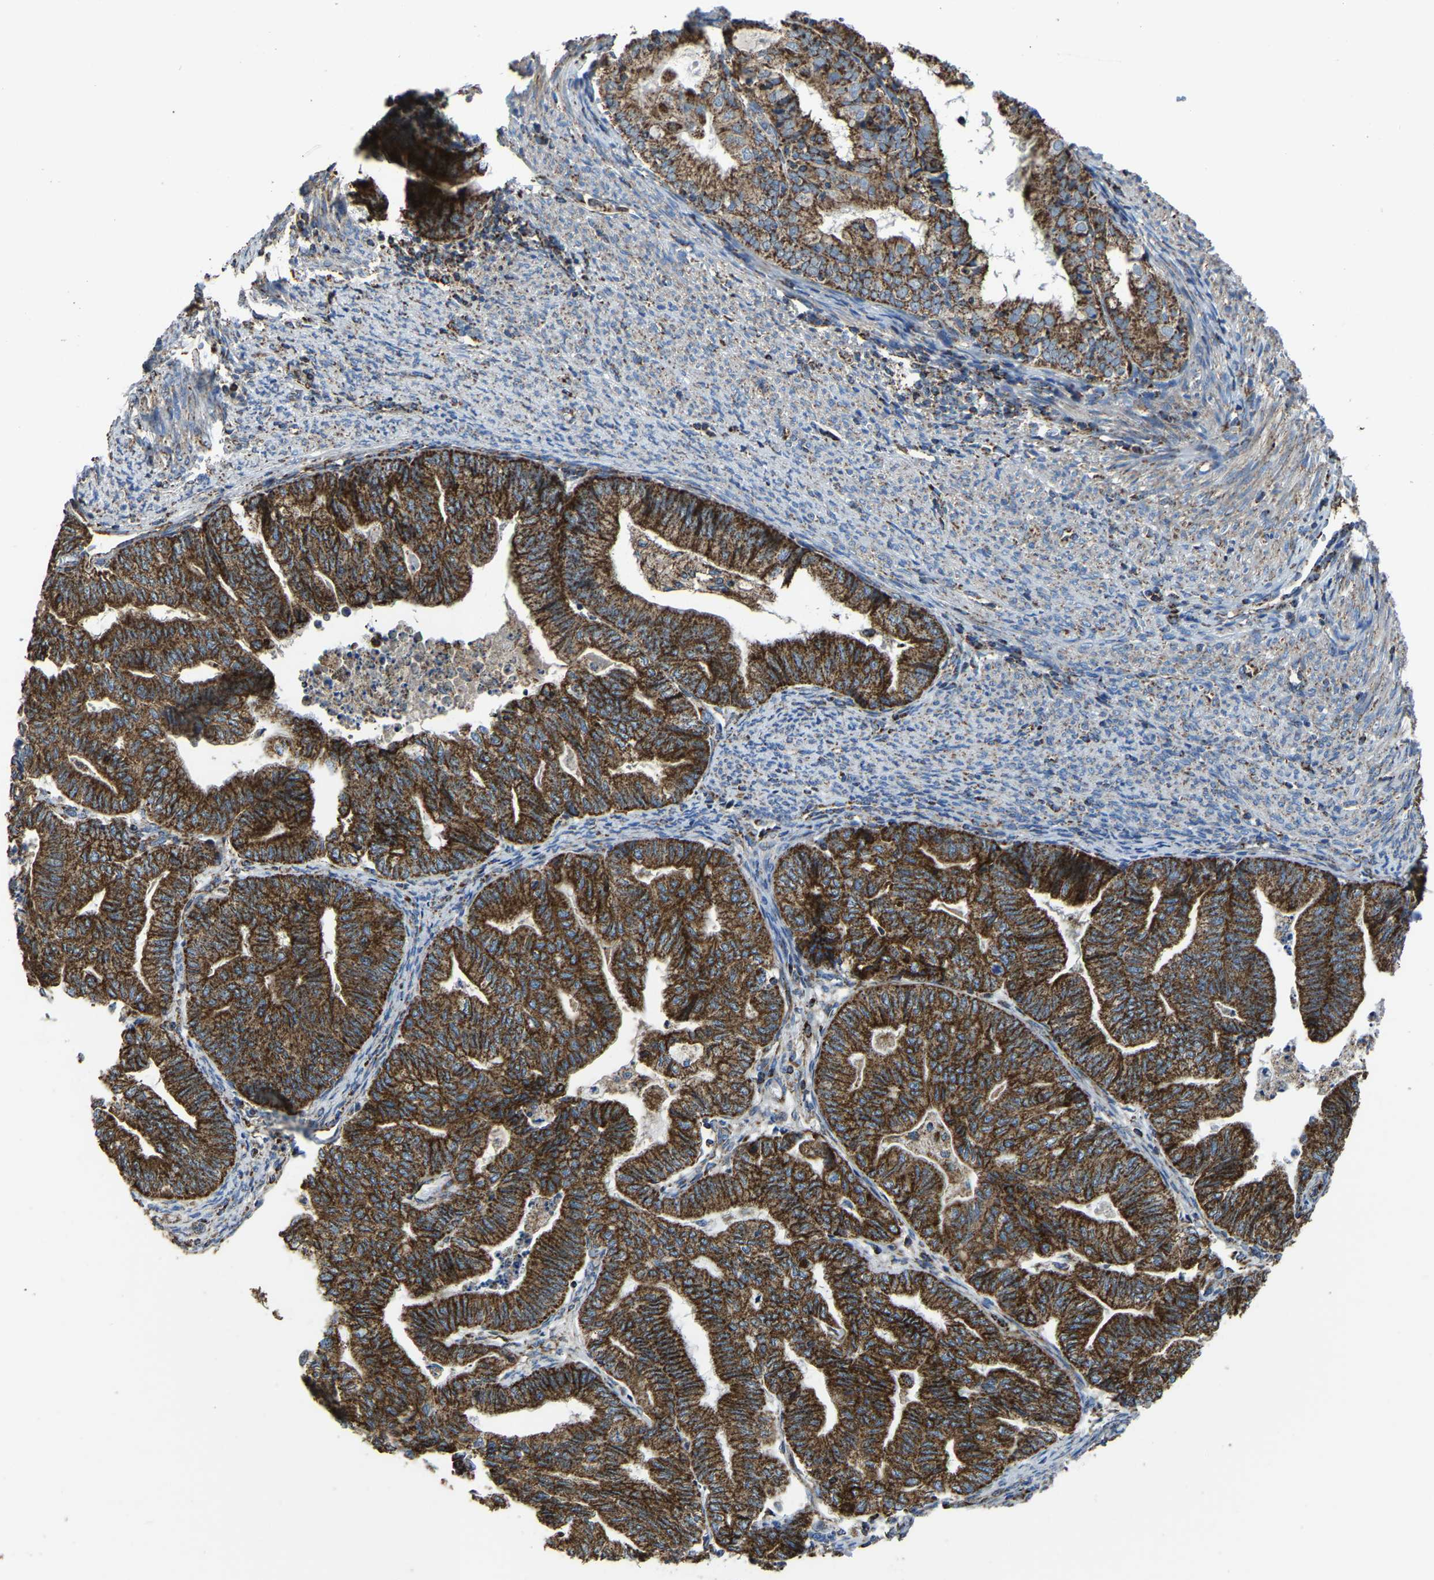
{"staining": {"intensity": "strong", "quantity": ">75%", "location": "cytoplasmic/membranous"}, "tissue": "endometrial cancer", "cell_type": "Tumor cells", "image_type": "cancer", "snomed": [{"axis": "morphology", "description": "Adenocarcinoma, NOS"}, {"axis": "topography", "description": "Endometrium"}], "caption": "A high-resolution image shows IHC staining of endometrial adenocarcinoma, which exhibits strong cytoplasmic/membranous expression in about >75% of tumor cells.", "gene": "ETFA", "patient": {"sex": "female", "age": 79}}